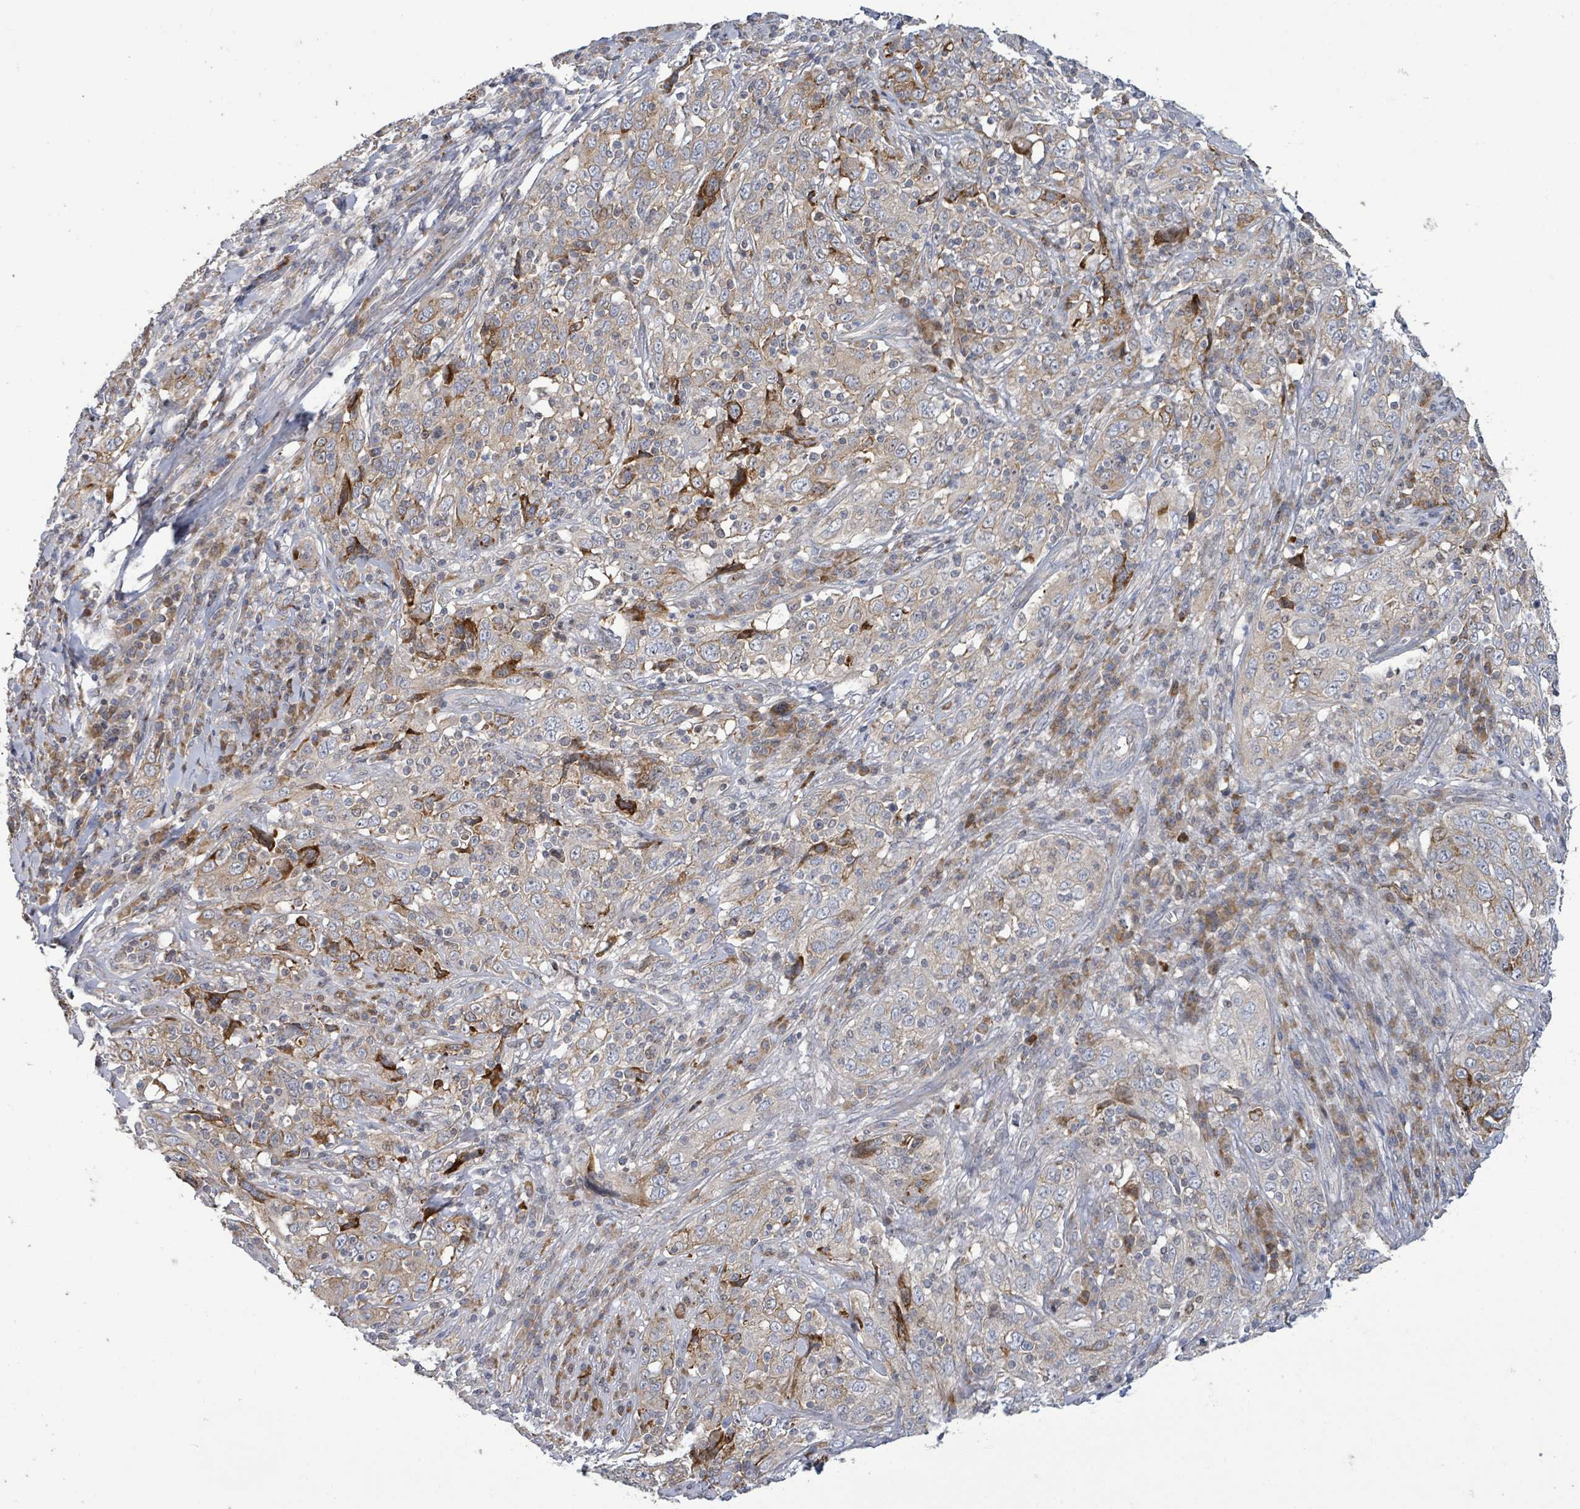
{"staining": {"intensity": "strong", "quantity": "<25%", "location": "cytoplasmic/membranous"}, "tissue": "cervical cancer", "cell_type": "Tumor cells", "image_type": "cancer", "snomed": [{"axis": "morphology", "description": "Squamous cell carcinoma, NOS"}, {"axis": "topography", "description": "Cervix"}], "caption": "A photomicrograph showing strong cytoplasmic/membranous expression in approximately <25% of tumor cells in squamous cell carcinoma (cervical), as visualized by brown immunohistochemical staining.", "gene": "LILRA4", "patient": {"sex": "female", "age": 46}}